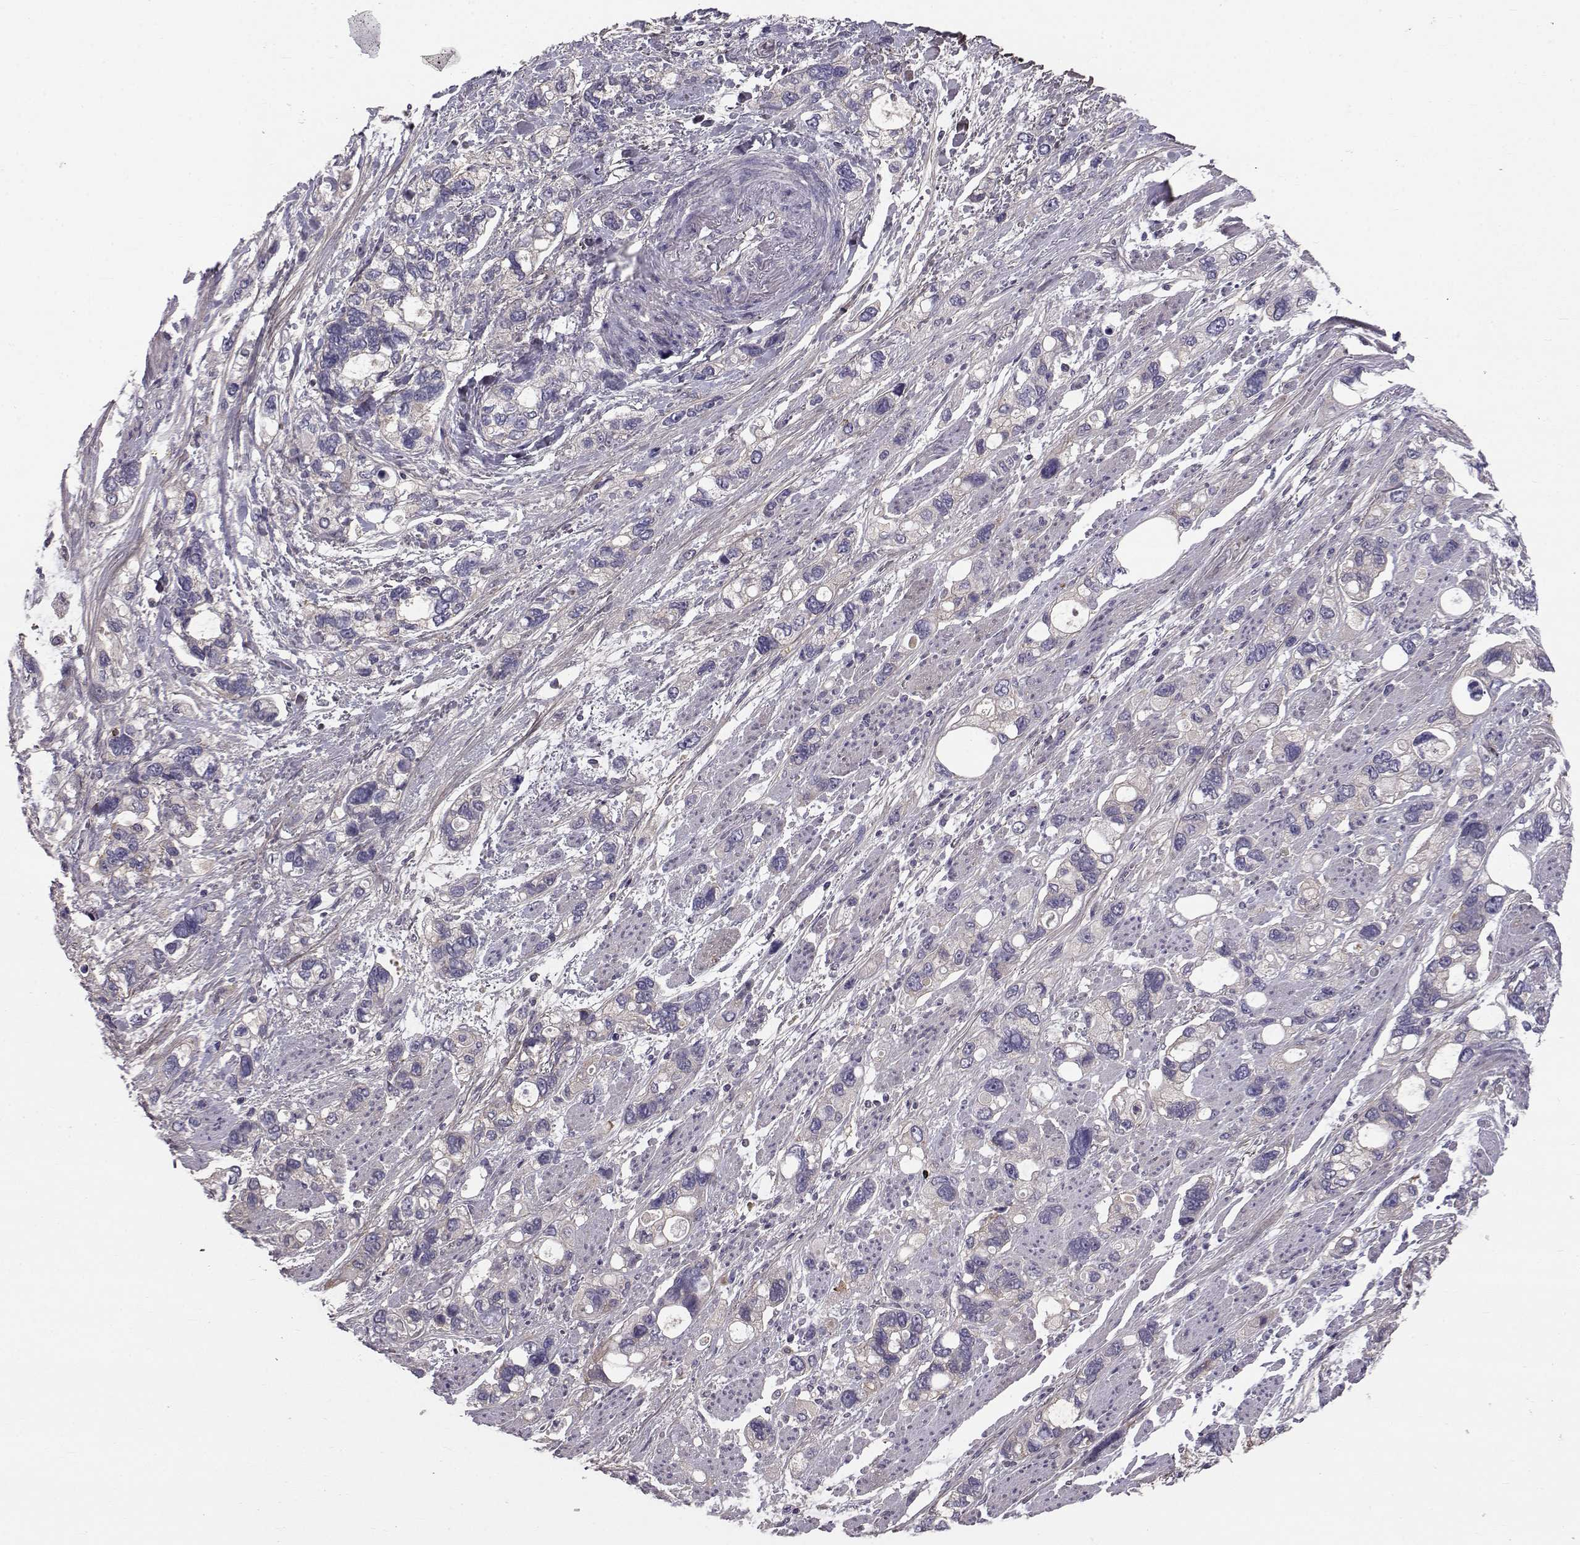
{"staining": {"intensity": "negative", "quantity": "none", "location": "none"}, "tissue": "stomach cancer", "cell_type": "Tumor cells", "image_type": "cancer", "snomed": [{"axis": "morphology", "description": "Adenocarcinoma, NOS"}, {"axis": "topography", "description": "Stomach, upper"}], "caption": "Stomach cancer was stained to show a protein in brown. There is no significant positivity in tumor cells.", "gene": "PEX5L", "patient": {"sex": "female", "age": 81}}